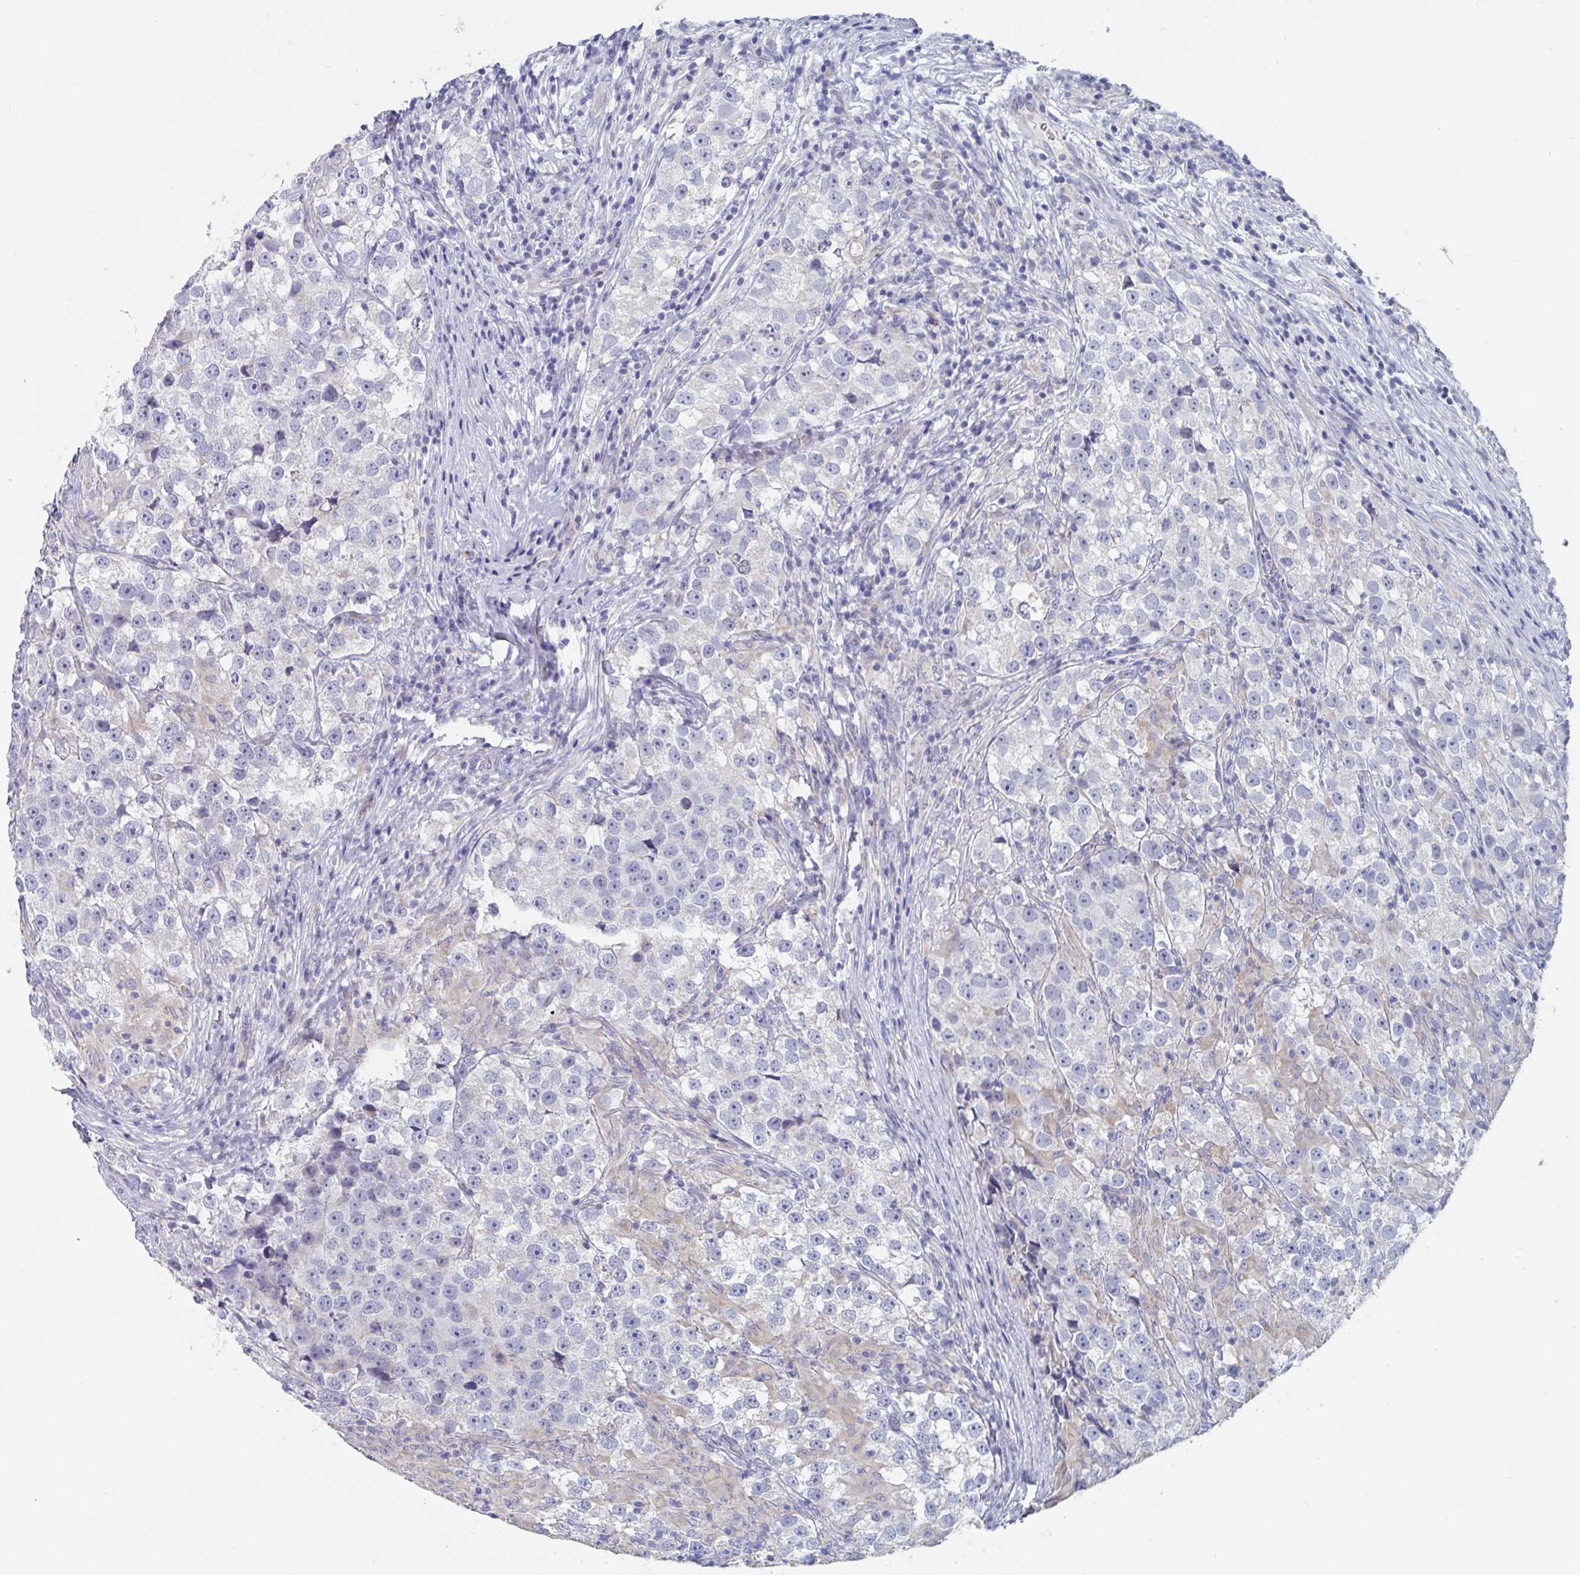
{"staining": {"intensity": "negative", "quantity": "none", "location": "none"}, "tissue": "testis cancer", "cell_type": "Tumor cells", "image_type": "cancer", "snomed": [{"axis": "morphology", "description": "Seminoma, NOS"}, {"axis": "topography", "description": "Testis"}], "caption": "Human testis cancer (seminoma) stained for a protein using immunohistochemistry (IHC) shows no expression in tumor cells.", "gene": "ABHD16A", "patient": {"sex": "male", "age": 46}}